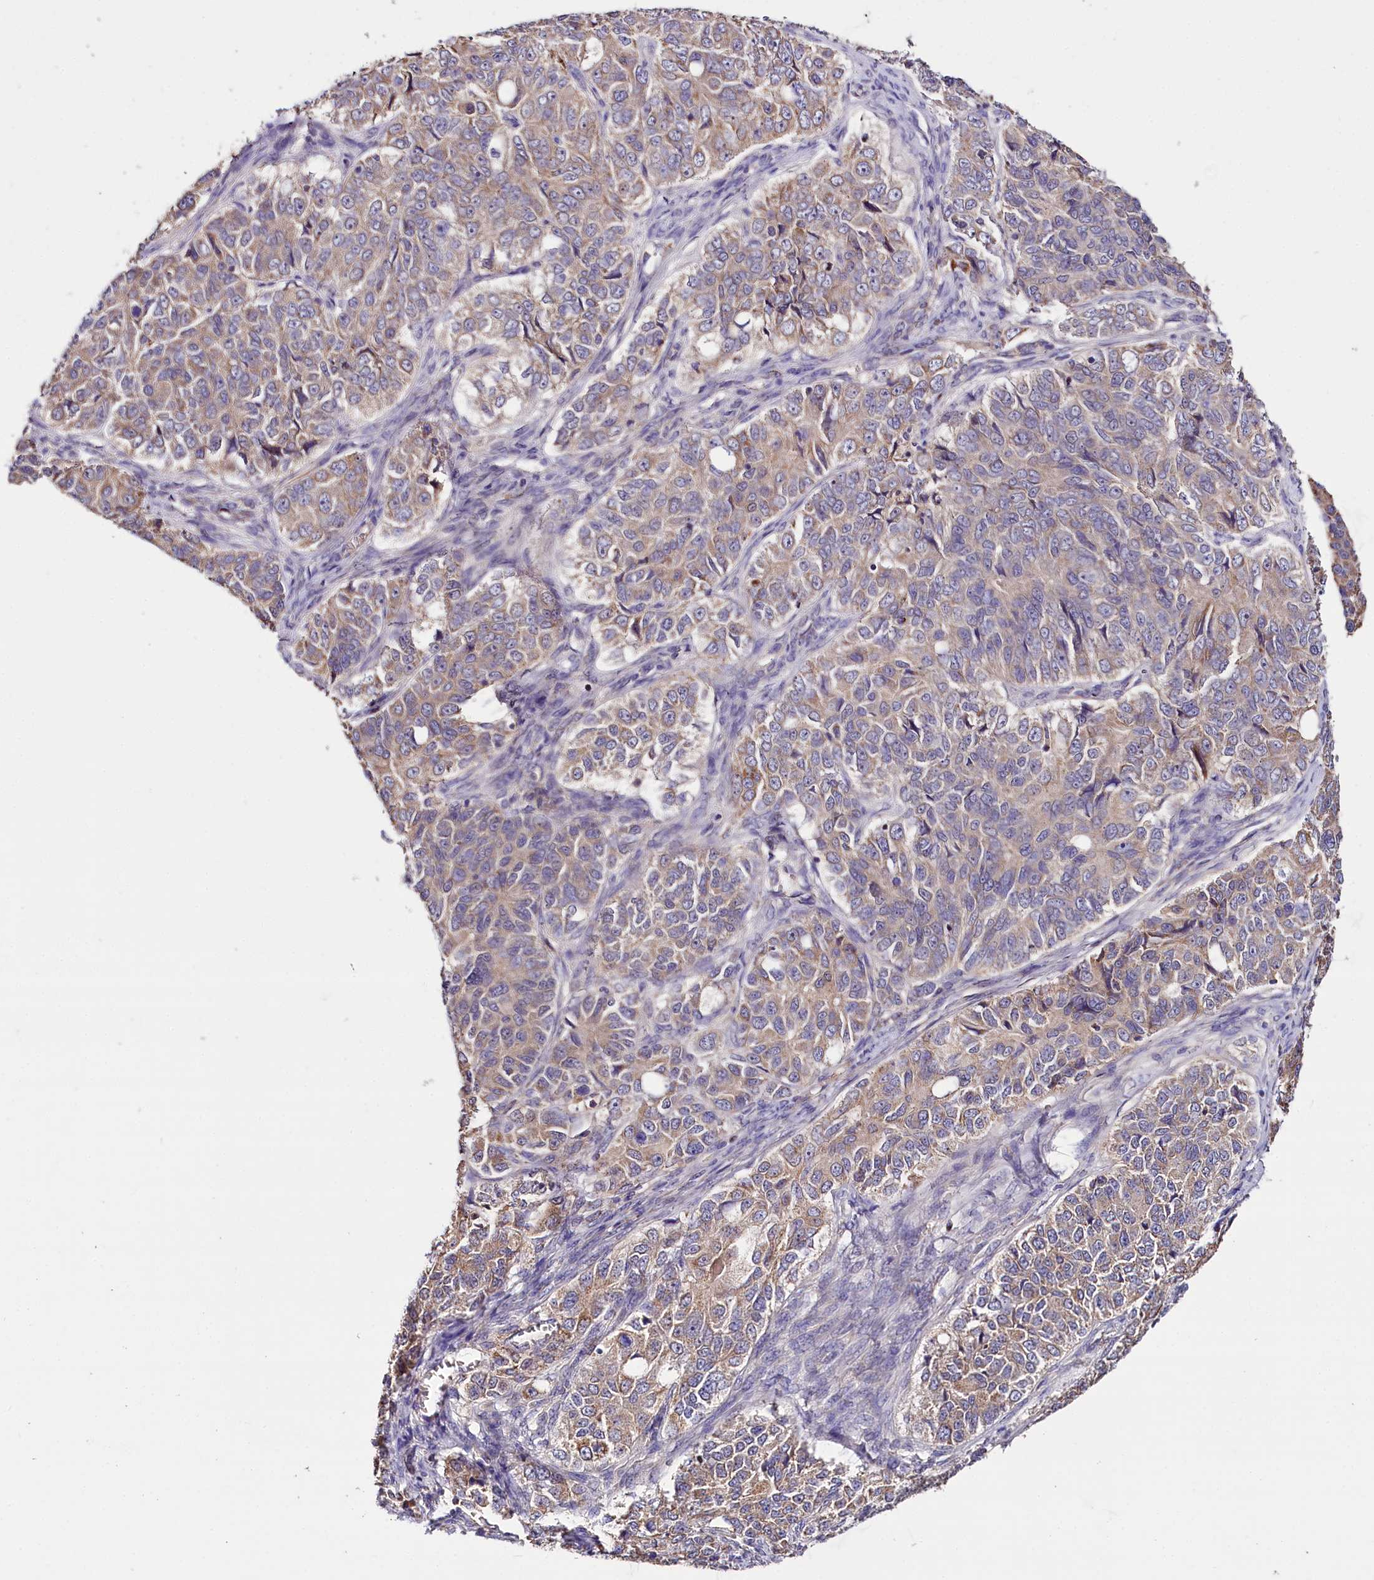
{"staining": {"intensity": "weak", "quantity": "25%-75%", "location": "cytoplasmic/membranous"}, "tissue": "ovarian cancer", "cell_type": "Tumor cells", "image_type": "cancer", "snomed": [{"axis": "morphology", "description": "Carcinoma, endometroid"}, {"axis": "topography", "description": "Ovary"}], "caption": "Tumor cells show low levels of weak cytoplasmic/membranous expression in approximately 25%-75% of cells in ovarian cancer (endometroid carcinoma).", "gene": "ZNF45", "patient": {"sex": "female", "age": 51}}